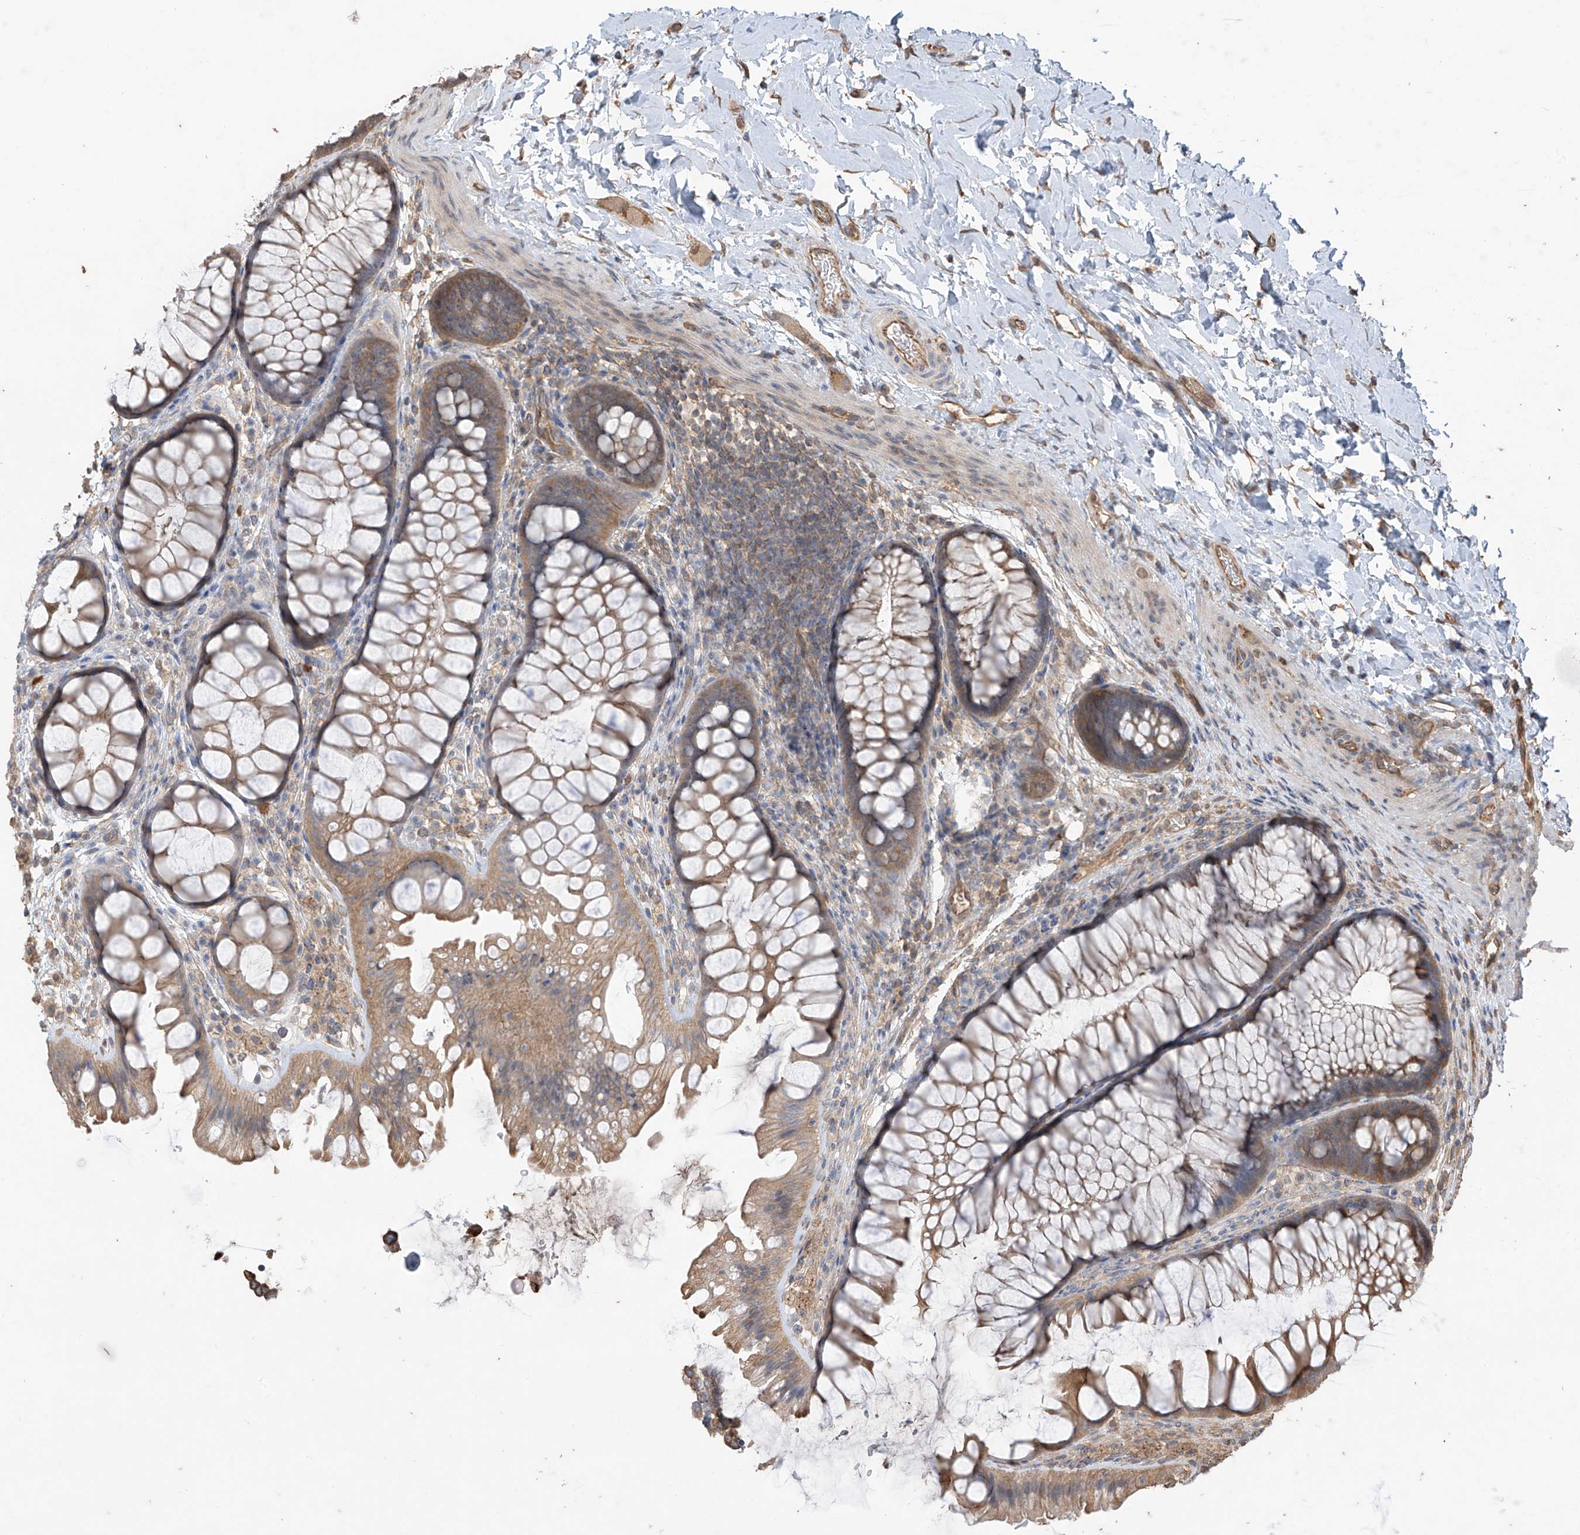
{"staining": {"intensity": "moderate", "quantity": ">75%", "location": "cytoplasmic/membranous"}, "tissue": "colon", "cell_type": "Endothelial cells", "image_type": "normal", "snomed": [{"axis": "morphology", "description": "Normal tissue, NOS"}, {"axis": "topography", "description": "Colon"}], "caption": "High-magnification brightfield microscopy of unremarkable colon stained with DAB (3,3'-diaminobenzidine) (brown) and counterstained with hematoxylin (blue). endothelial cells exhibit moderate cytoplasmic/membranous staining is appreciated in approximately>75% of cells. (Stains: DAB in brown, nuclei in blue, Microscopy: brightfield microscopy at high magnification).", "gene": "AGBL5", "patient": {"sex": "female", "age": 62}}